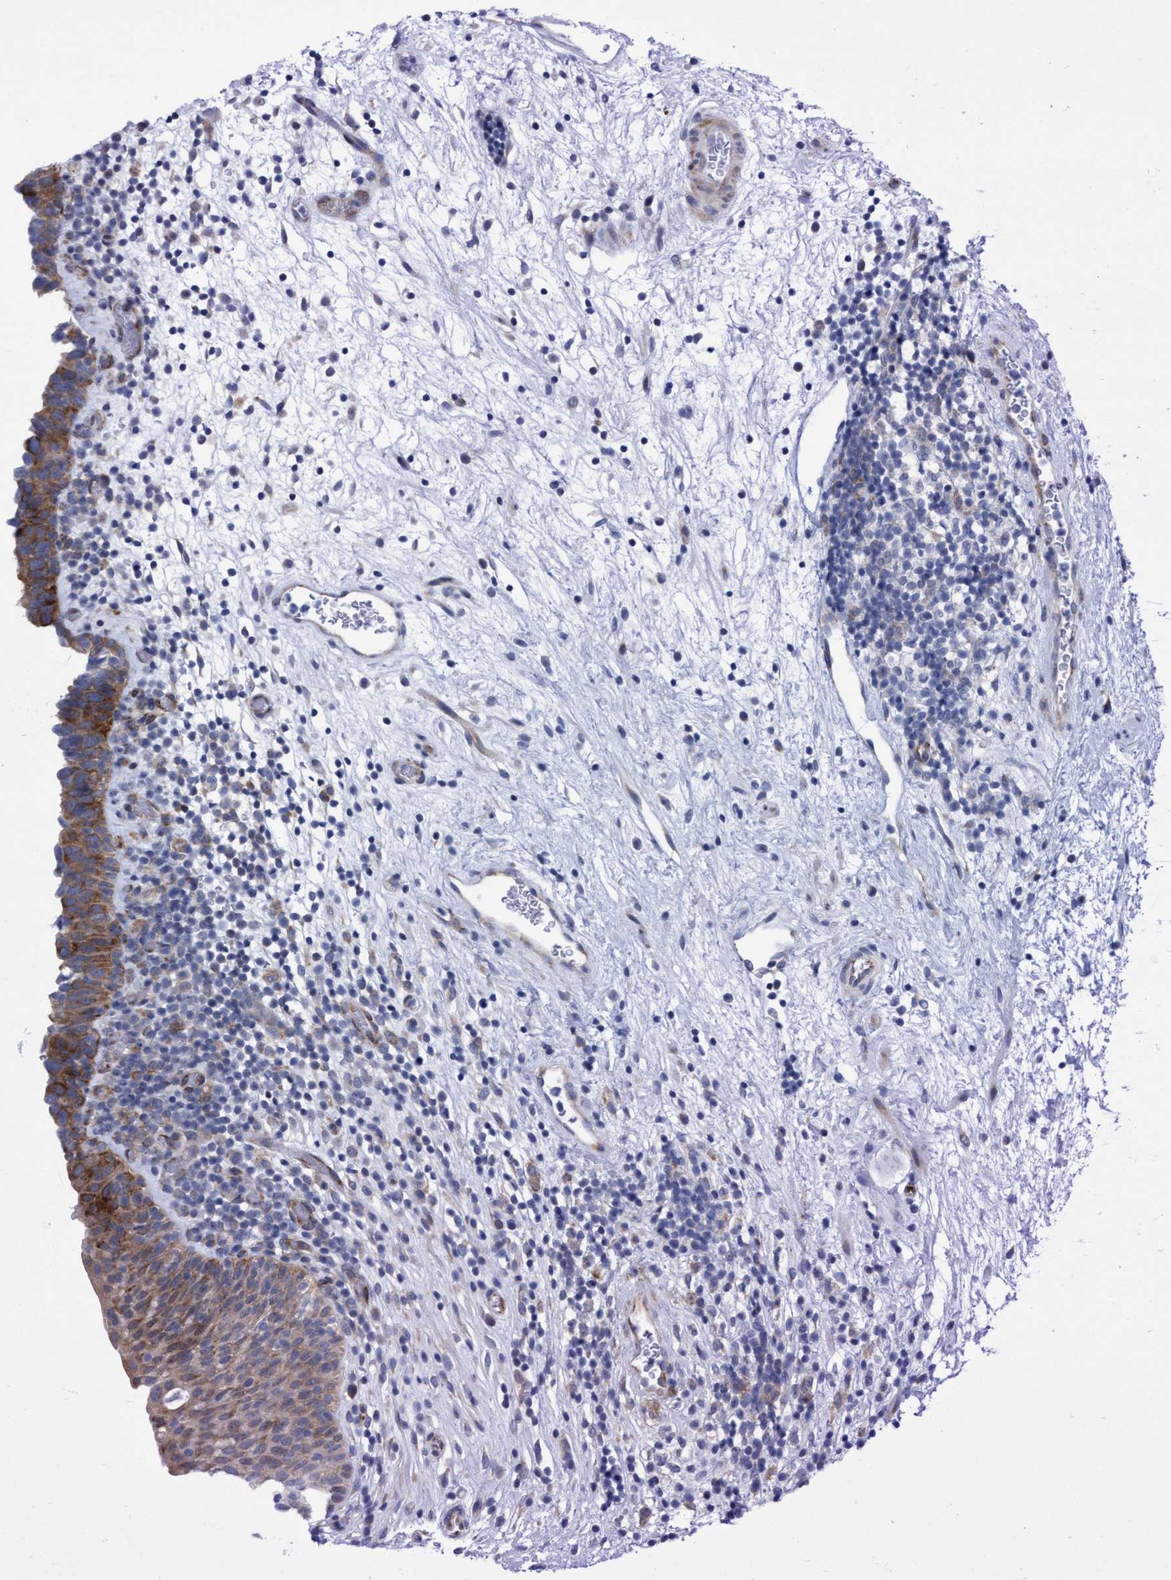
{"staining": {"intensity": "moderate", "quantity": "25%-75%", "location": "cytoplasmic/membranous"}, "tissue": "urinary bladder", "cell_type": "Urothelial cells", "image_type": "normal", "snomed": [{"axis": "morphology", "description": "Normal tissue, NOS"}, {"axis": "topography", "description": "Urinary bladder"}], "caption": "Urinary bladder stained with DAB IHC reveals medium levels of moderate cytoplasmic/membranous expression in approximately 25%-75% of urothelial cells.", "gene": "R3HCC1", "patient": {"sex": "male", "age": 37}}